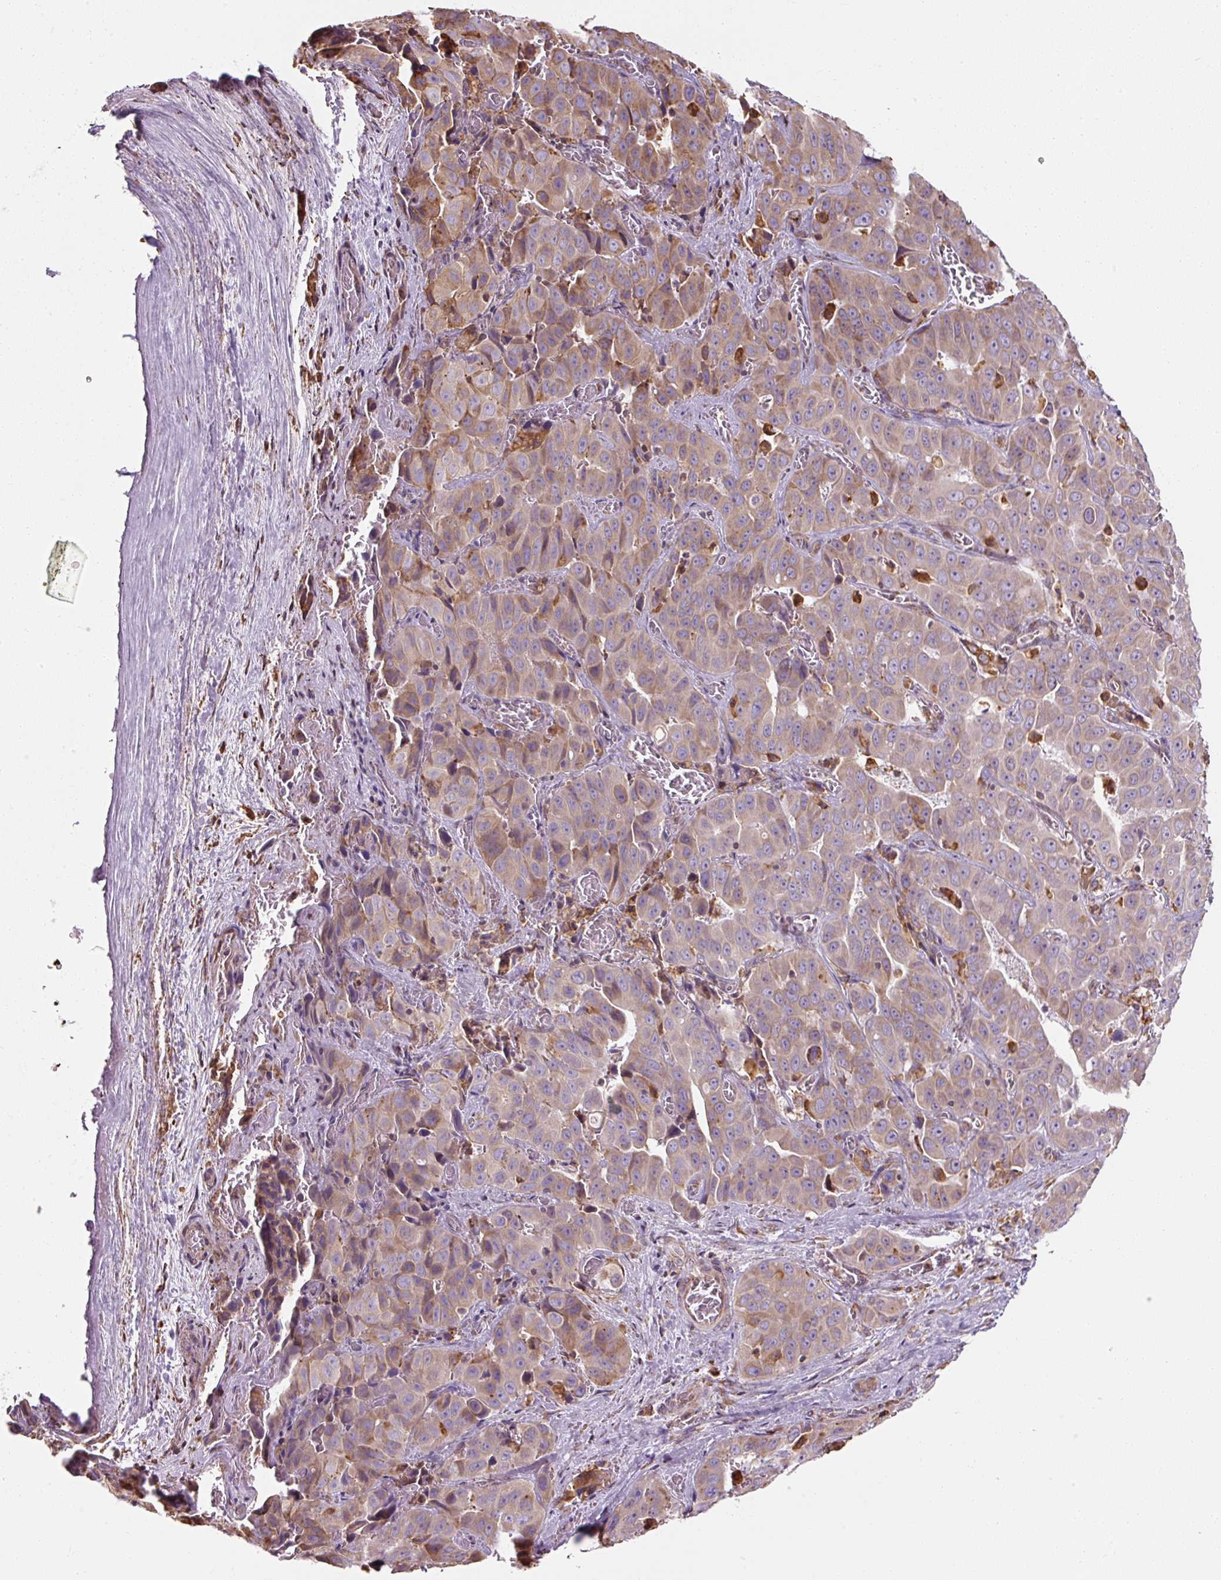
{"staining": {"intensity": "moderate", "quantity": "<25%", "location": "cytoplasmic/membranous"}, "tissue": "liver cancer", "cell_type": "Tumor cells", "image_type": "cancer", "snomed": [{"axis": "morphology", "description": "Cholangiocarcinoma"}, {"axis": "topography", "description": "Liver"}], "caption": "This is an image of IHC staining of liver cholangiocarcinoma, which shows moderate positivity in the cytoplasmic/membranous of tumor cells.", "gene": "PRKCSH", "patient": {"sex": "female", "age": 52}}